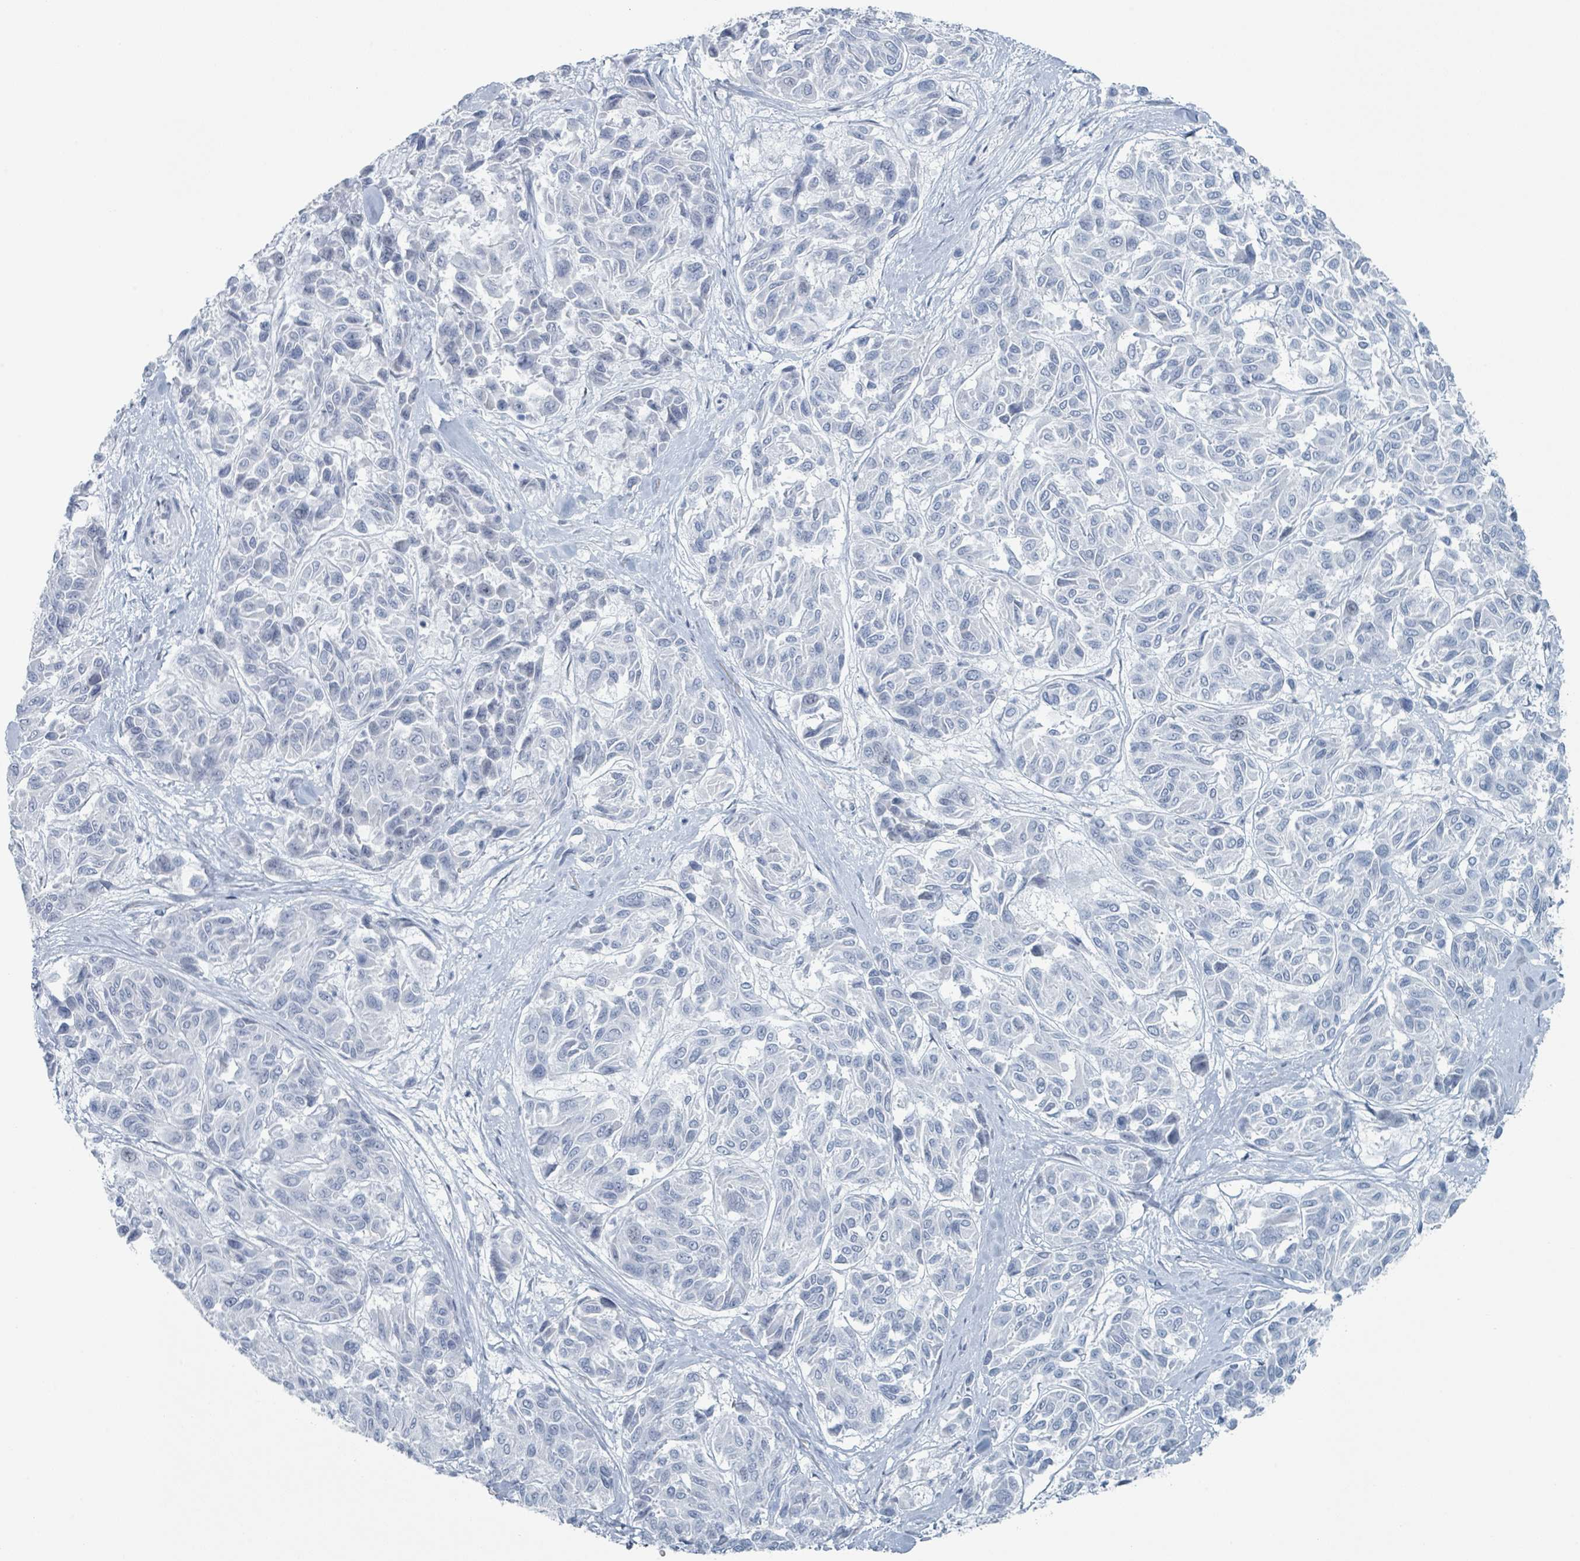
{"staining": {"intensity": "negative", "quantity": "none", "location": "none"}, "tissue": "melanoma", "cell_type": "Tumor cells", "image_type": "cancer", "snomed": [{"axis": "morphology", "description": "Malignant melanoma, NOS"}, {"axis": "topography", "description": "Skin"}], "caption": "Melanoma was stained to show a protein in brown. There is no significant positivity in tumor cells. Brightfield microscopy of immunohistochemistry stained with DAB (brown) and hematoxylin (blue), captured at high magnification.", "gene": "GPR15LG", "patient": {"sex": "female", "age": 66}}